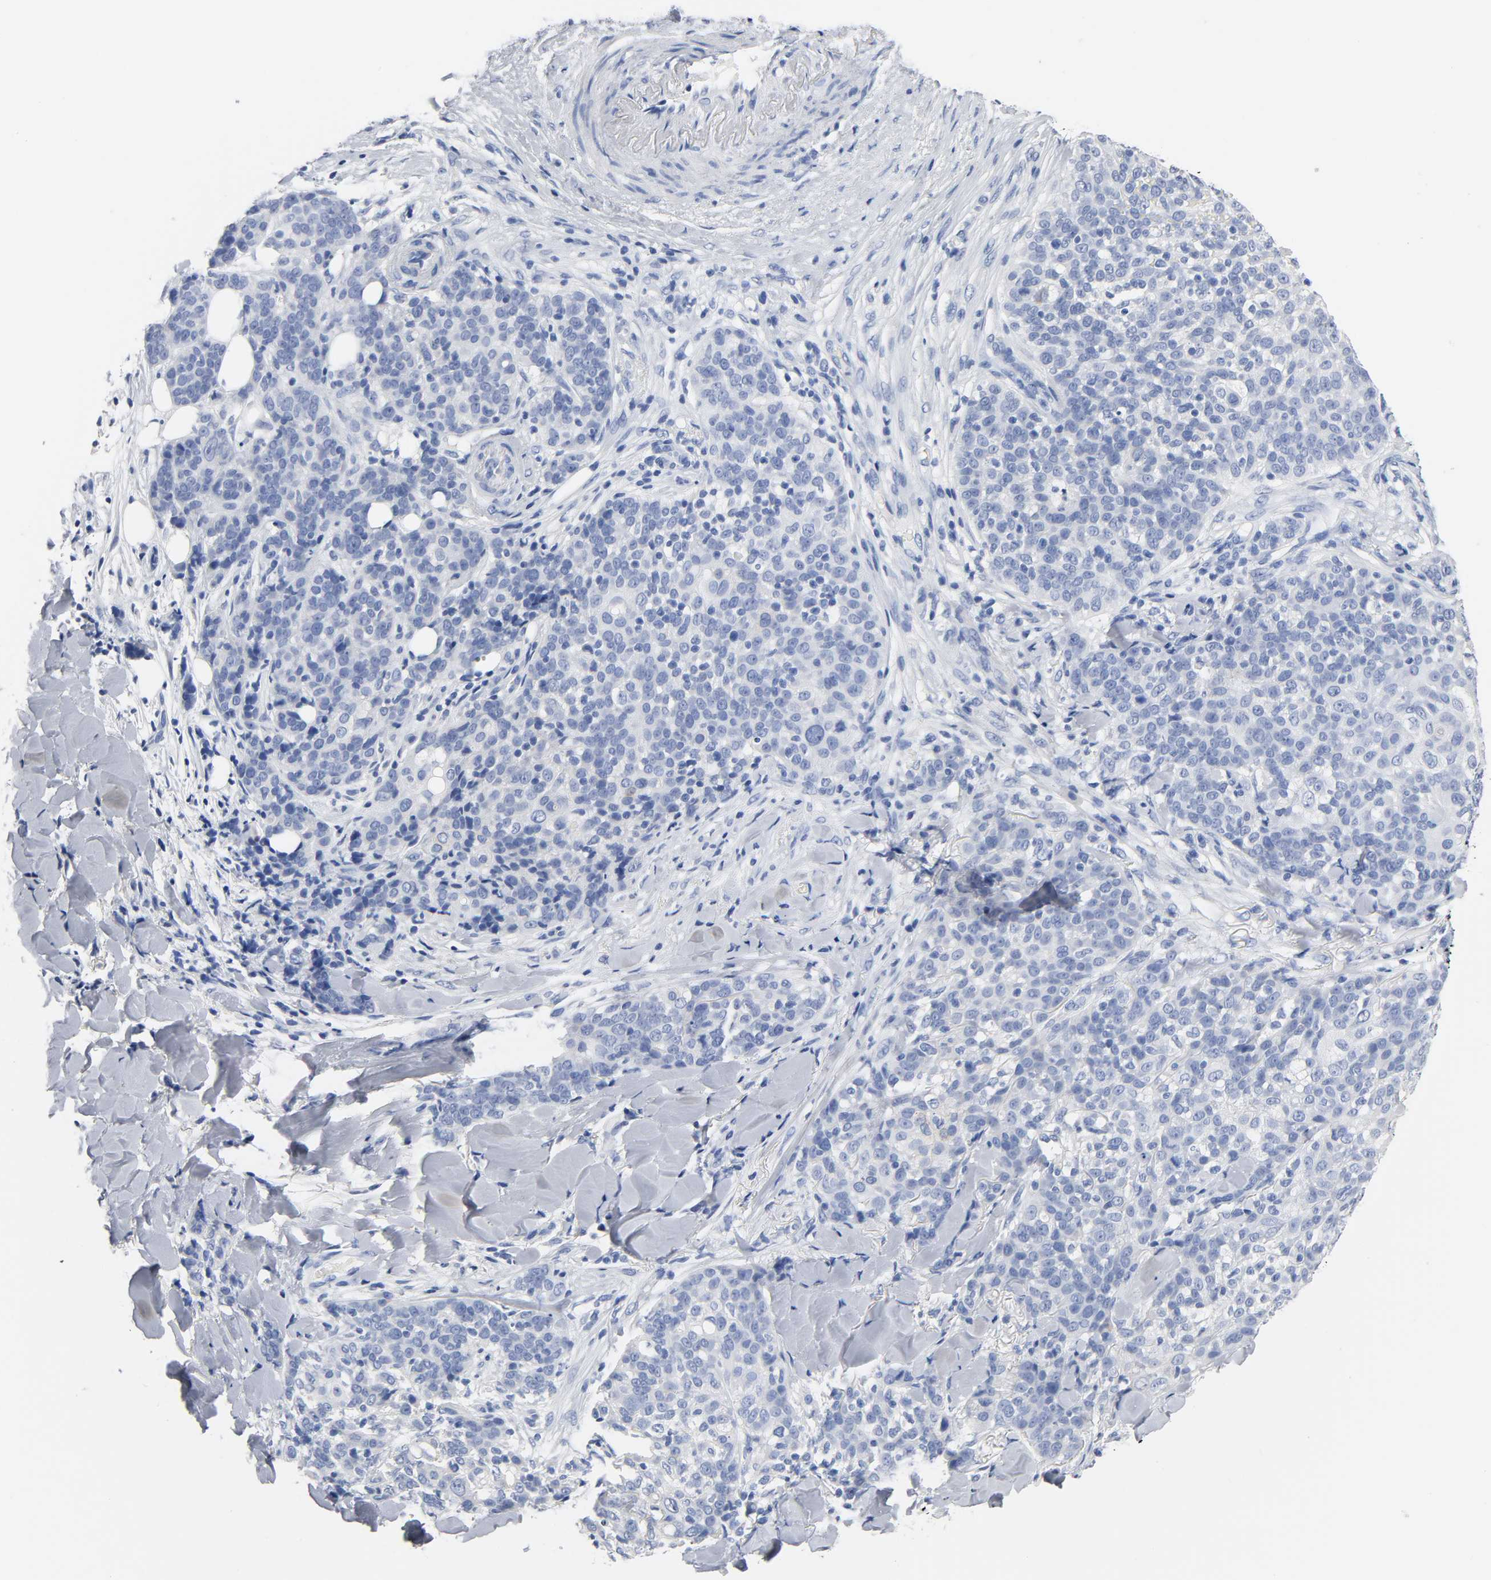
{"staining": {"intensity": "negative", "quantity": "none", "location": "none"}, "tissue": "skin cancer", "cell_type": "Tumor cells", "image_type": "cancer", "snomed": [{"axis": "morphology", "description": "Normal tissue, NOS"}, {"axis": "morphology", "description": "Squamous cell carcinoma, NOS"}, {"axis": "topography", "description": "Skin"}], "caption": "A photomicrograph of human skin squamous cell carcinoma is negative for staining in tumor cells. Brightfield microscopy of immunohistochemistry stained with DAB (3,3'-diaminobenzidine) (brown) and hematoxylin (blue), captured at high magnification.", "gene": "ACP3", "patient": {"sex": "female", "age": 83}}